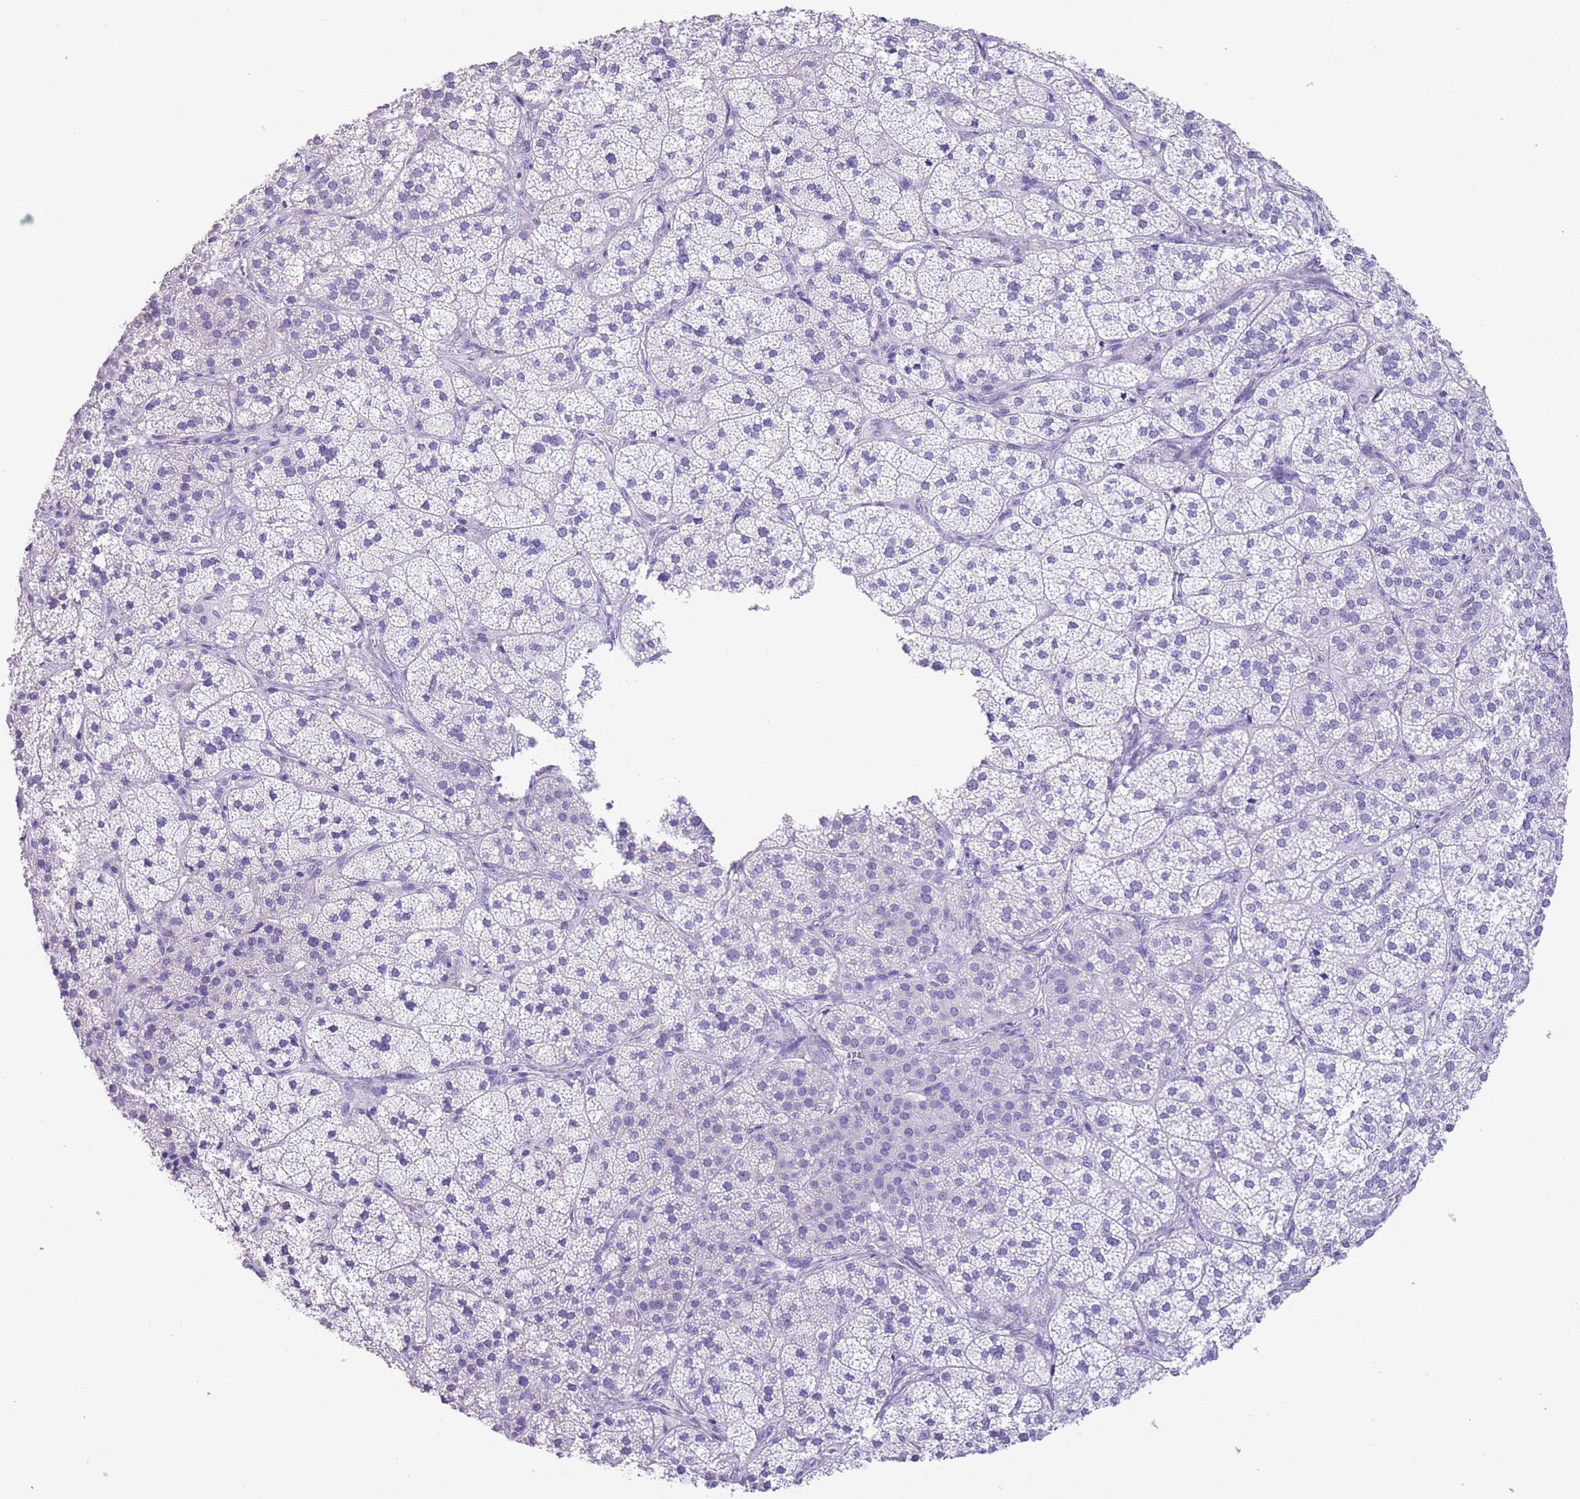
{"staining": {"intensity": "negative", "quantity": "none", "location": "none"}, "tissue": "adrenal gland", "cell_type": "Glandular cells", "image_type": "normal", "snomed": [{"axis": "morphology", "description": "Normal tissue, NOS"}, {"axis": "topography", "description": "Adrenal gland"}], "caption": "Immunohistochemistry (IHC) of unremarkable human adrenal gland demonstrates no expression in glandular cells.", "gene": "RAI2", "patient": {"sex": "female", "age": 58}}